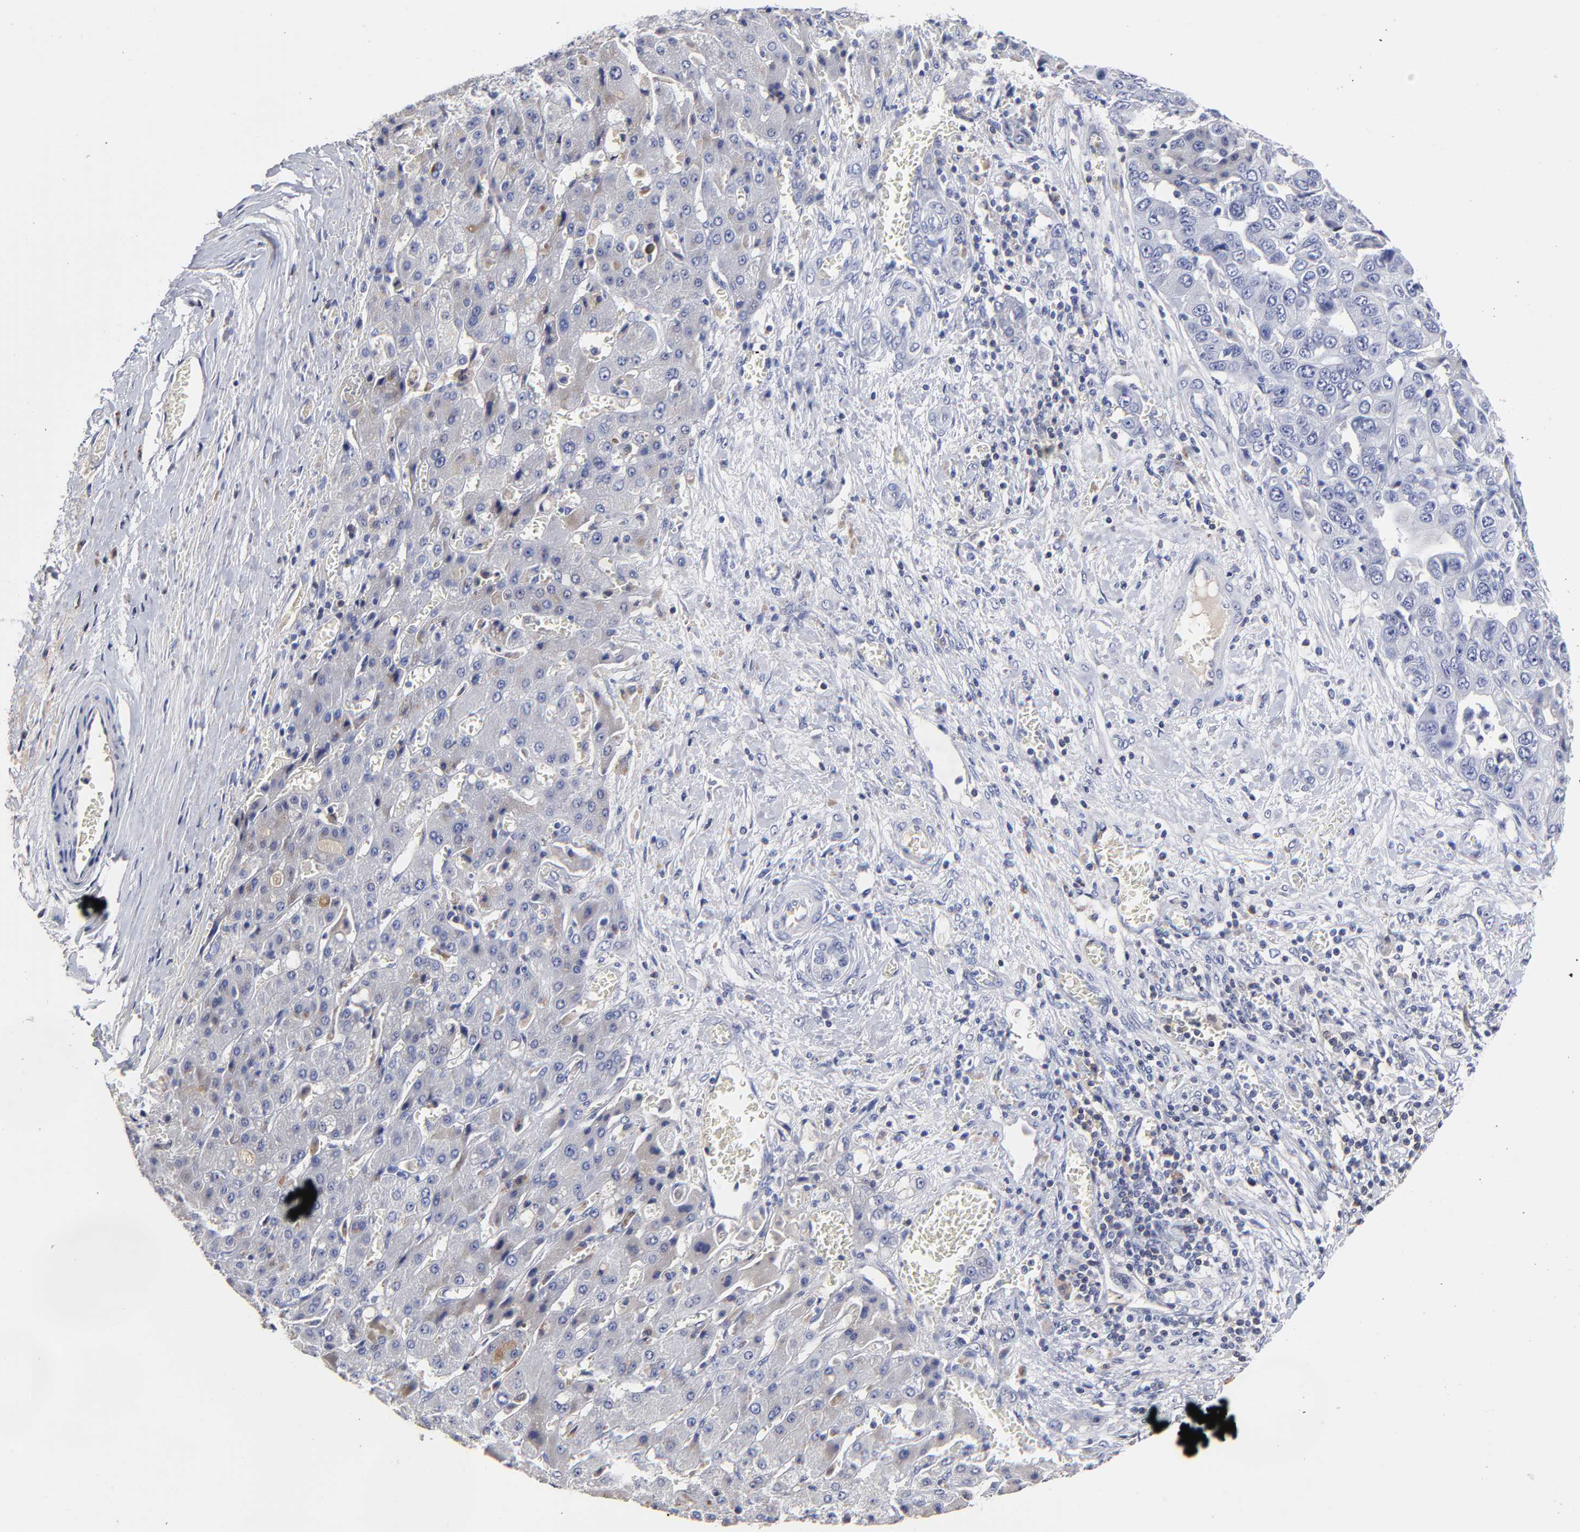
{"staining": {"intensity": "negative", "quantity": "none", "location": "none"}, "tissue": "liver cancer", "cell_type": "Tumor cells", "image_type": "cancer", "snomed": [{"axis": "morphology", "description": "Cholangiocarcinoma"}, {"axis": "topography", "description": "Liver"}], "caption": "Micrograph shows no protein positivity in tumor cells of liver cholangiocarcinoma tissue.", "gene": "TRAT1", "patient": {"sex": "female", "age": 52}}